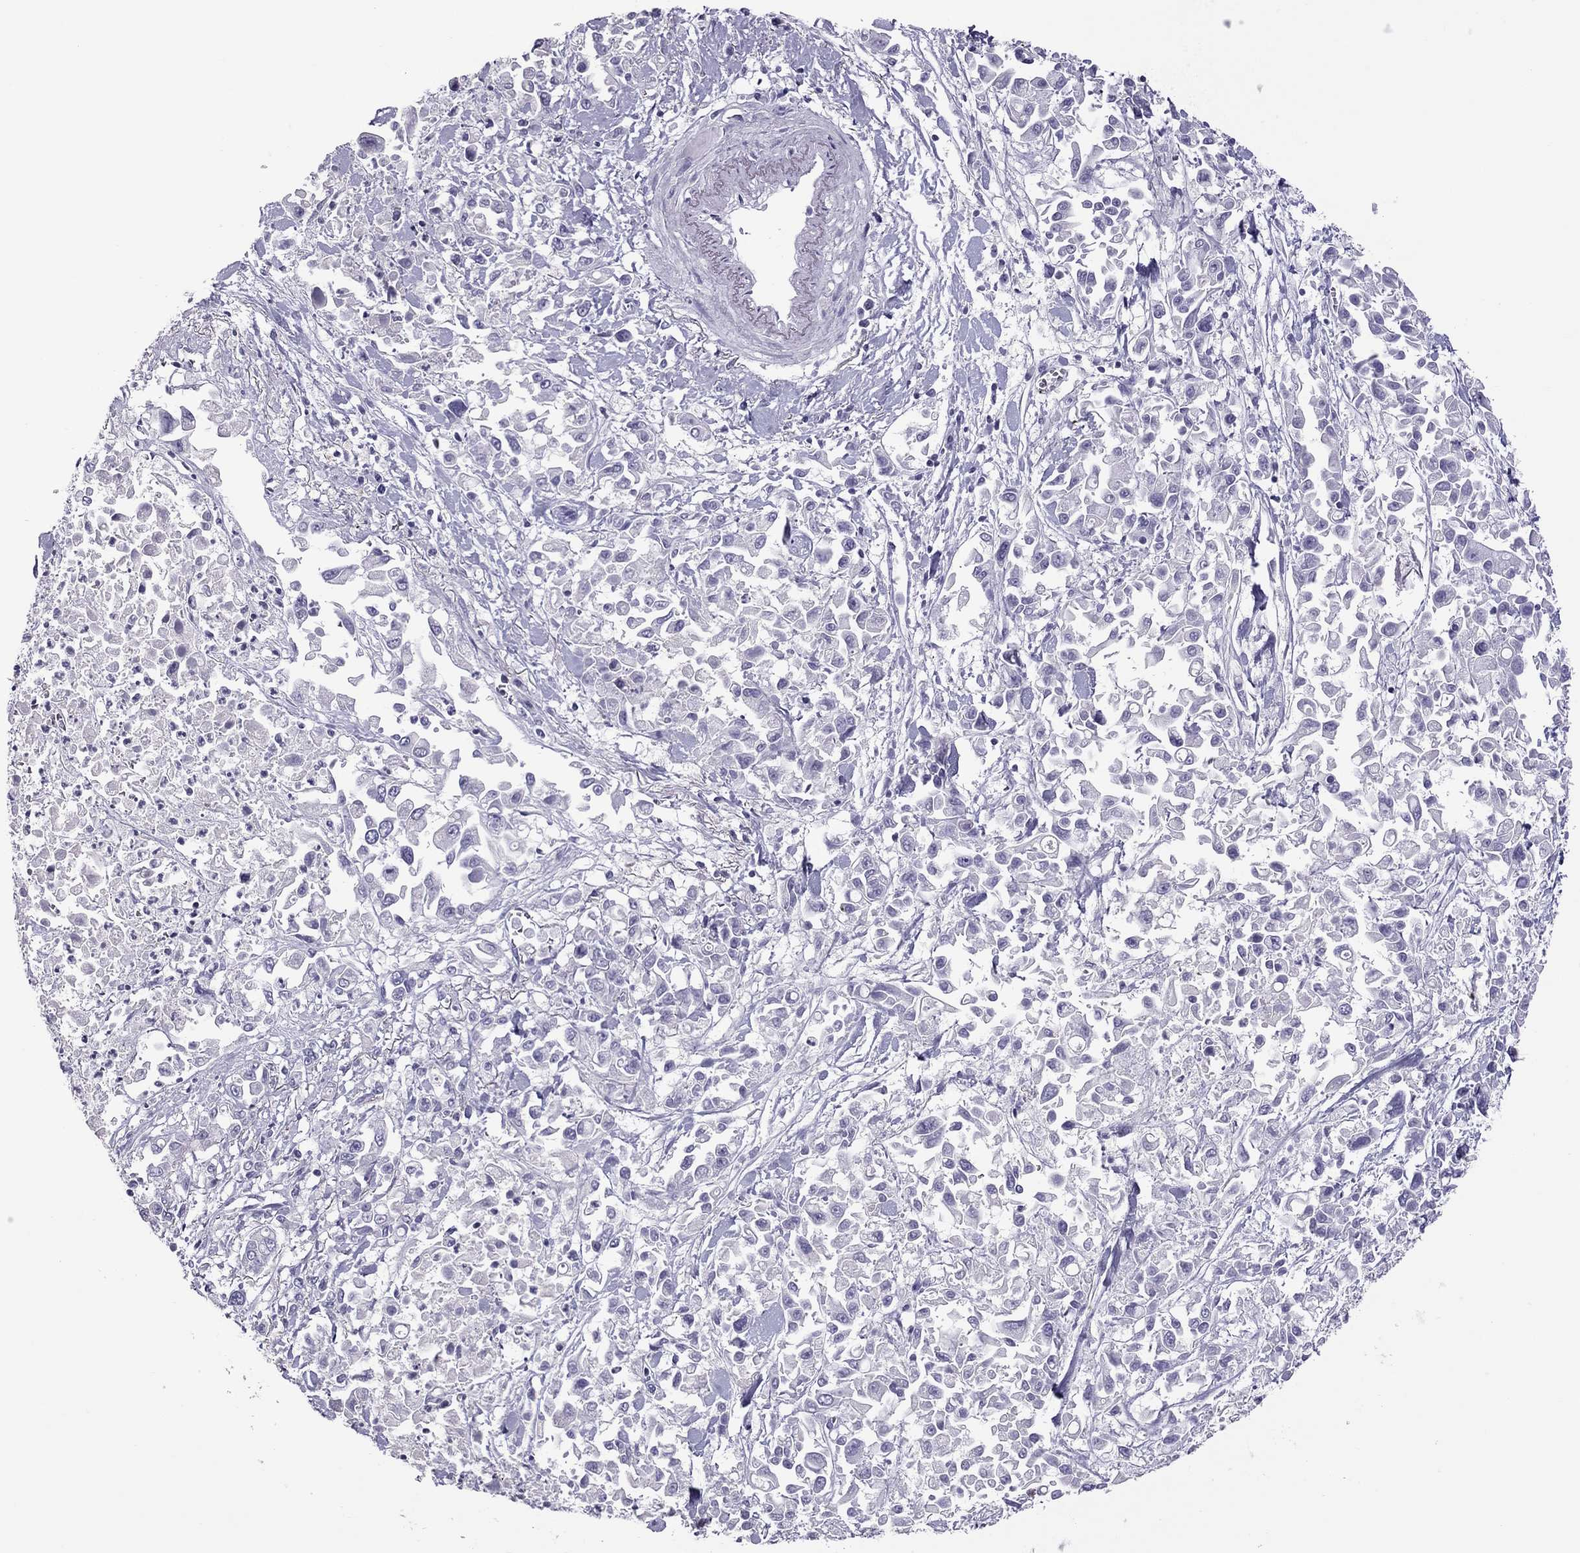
{"staining": {"intensity": "negative", "quantity": "none", "location": "none"}, "tissue": "pancreatic cancer", "cell_type": "Tumor cells", "image_type": "cancer", "snomed": [{"axis": "morphology", "description": "Adenocarcinoma, NOS"}, {"axis": "topography", "description": "Pancreas"}], "caption": "High magnification brightfield microscopy of pancreatic cancer (adenocarcinoma) stained with DAB (3,3'-diaminobenzidine) (brown) and counterstained with hematoxylin (blue): tumor cells show no significant expression. (IHC, brightfield microscopy, high magnification).", "gene": "TEX14", "patient": {"sex": "female", "age": 83}}